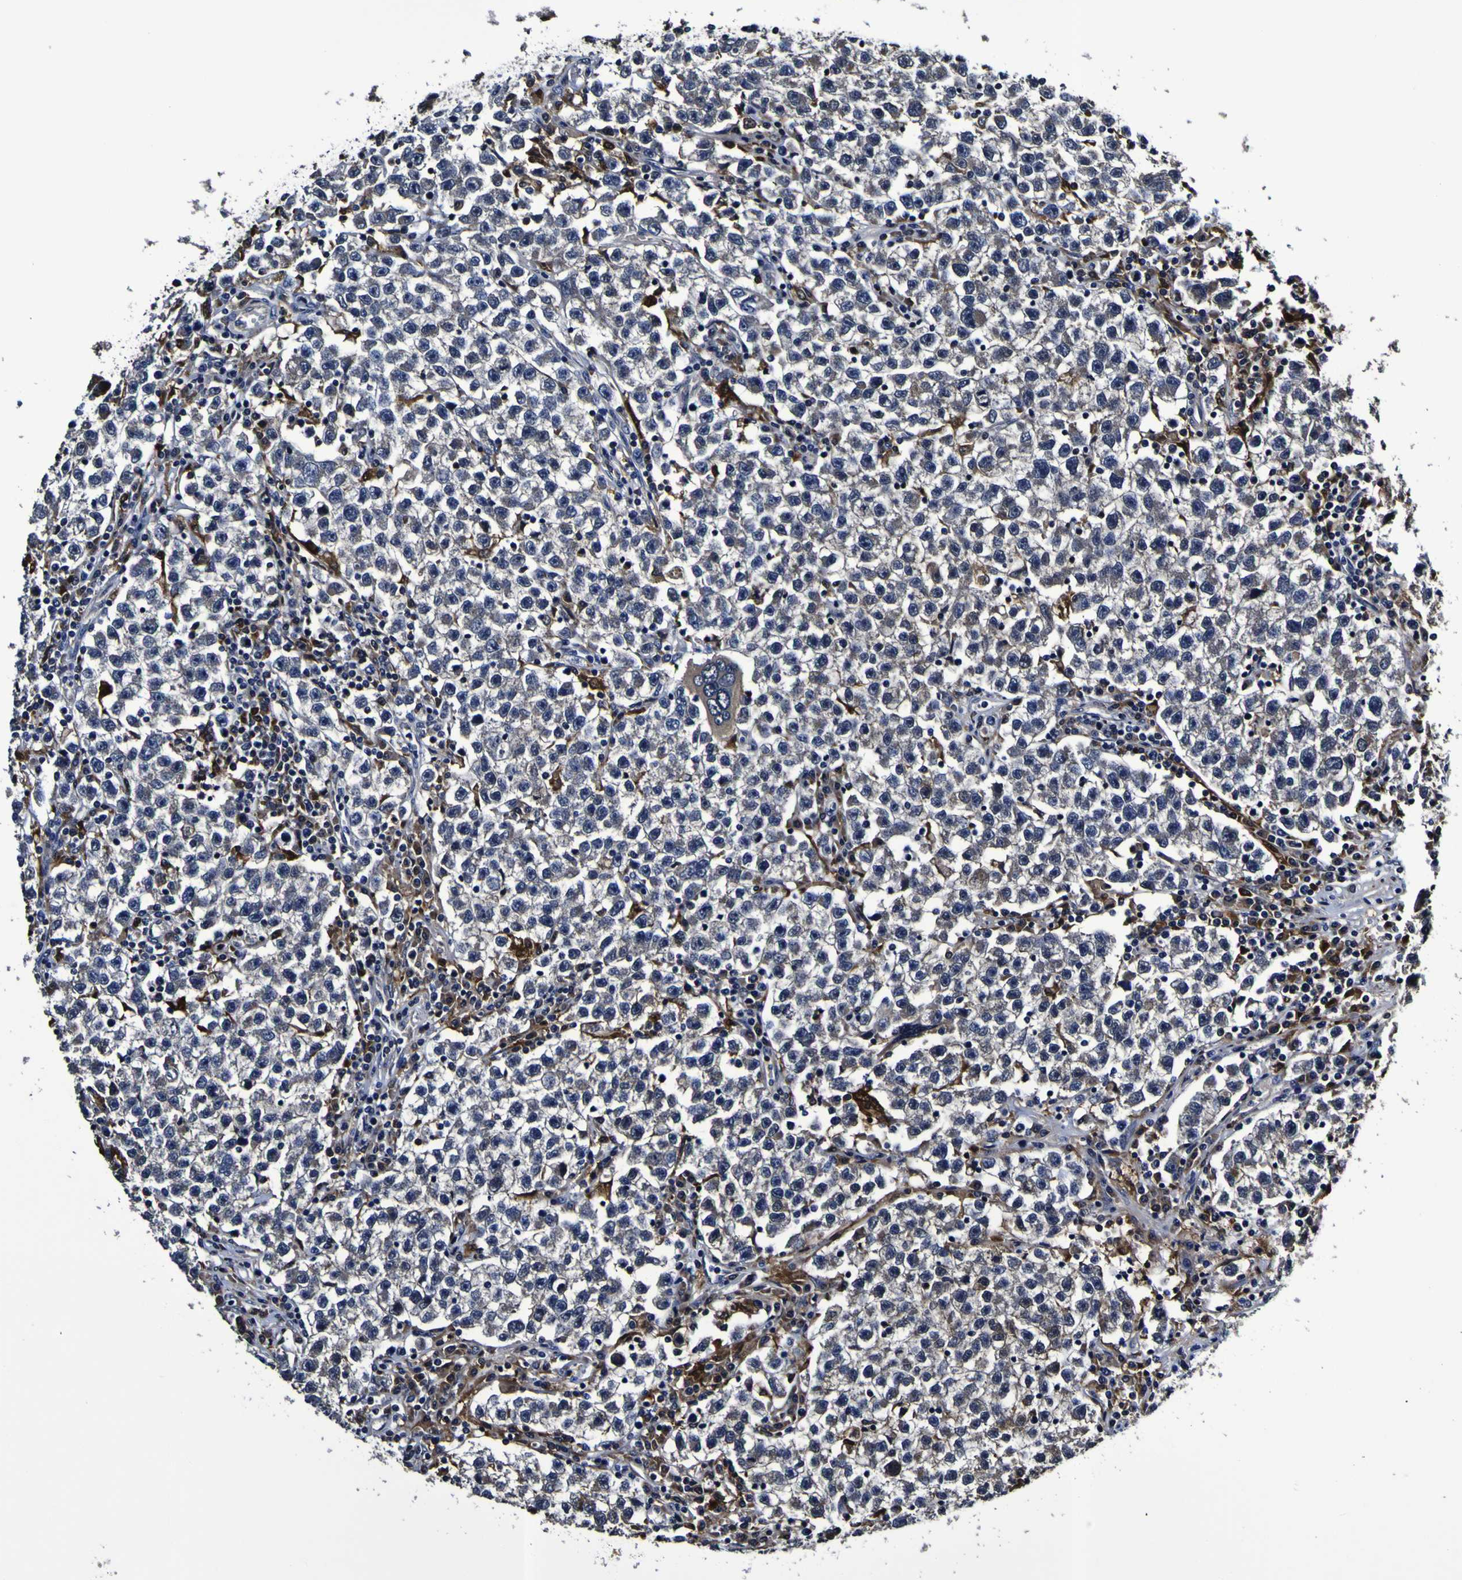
{"staining": {"intensity": "negative", "quantity": "none", "location": "none"}, "tissue": "testis cancer", "cell_type": "Tumor cells", "image_type": "cancer", "snomed": [{"axis": "morphology", "description": "Seminoma, NOS"}, {"axis": "topography", "description": "Testis"}], "caption": "A high-resolution histopathology image shows immunohistochemistry staining of seminoma (testis), which shows no significant positivity in tumor cells. (IHC, brightfield microscopy, high magnification).", "gene": "GPX1", "patient": {"sex": "male", "age": 22}}